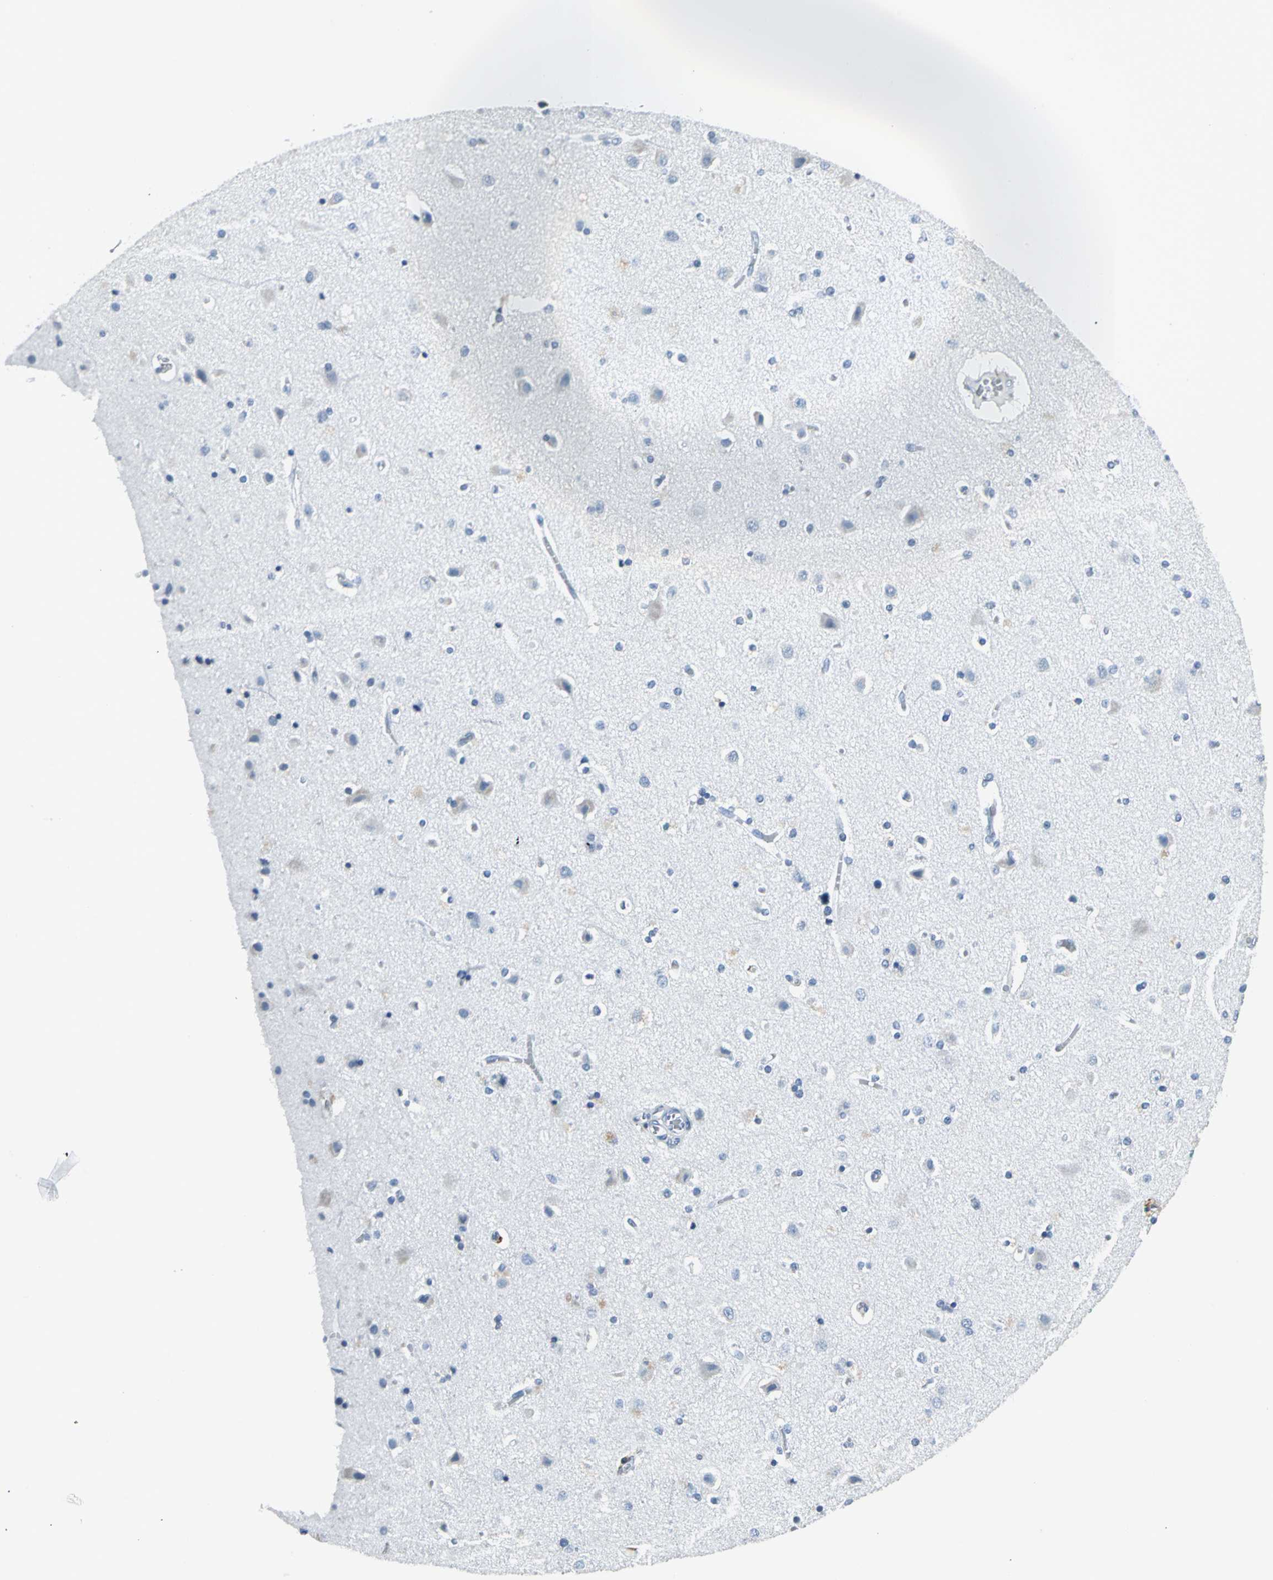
{"staining": {"intensity": "weak", "quantity": "25%-75%", "location": "cytoplasmic/membranous"}, "tissue": "cerebral cortex", "cell_type": "Endothelial cells", "image_type": "normal", "snomed": [{"axis": "morphology", "description": "Normal tissue, NOS"}, {"axis": "topography", "description": "Cerebral cortex"}], "caption": "Normal cerebral cortex was stained to show a protein in brown. There is low levels of weak cytoplasmic/membranous expression in about 25%-75% of endothelial cells. The protein is shown in brown color, while the nuclei are stained blue.", "gene": "IQGAP2", "patient": {"sex": "female", "age": 54}}